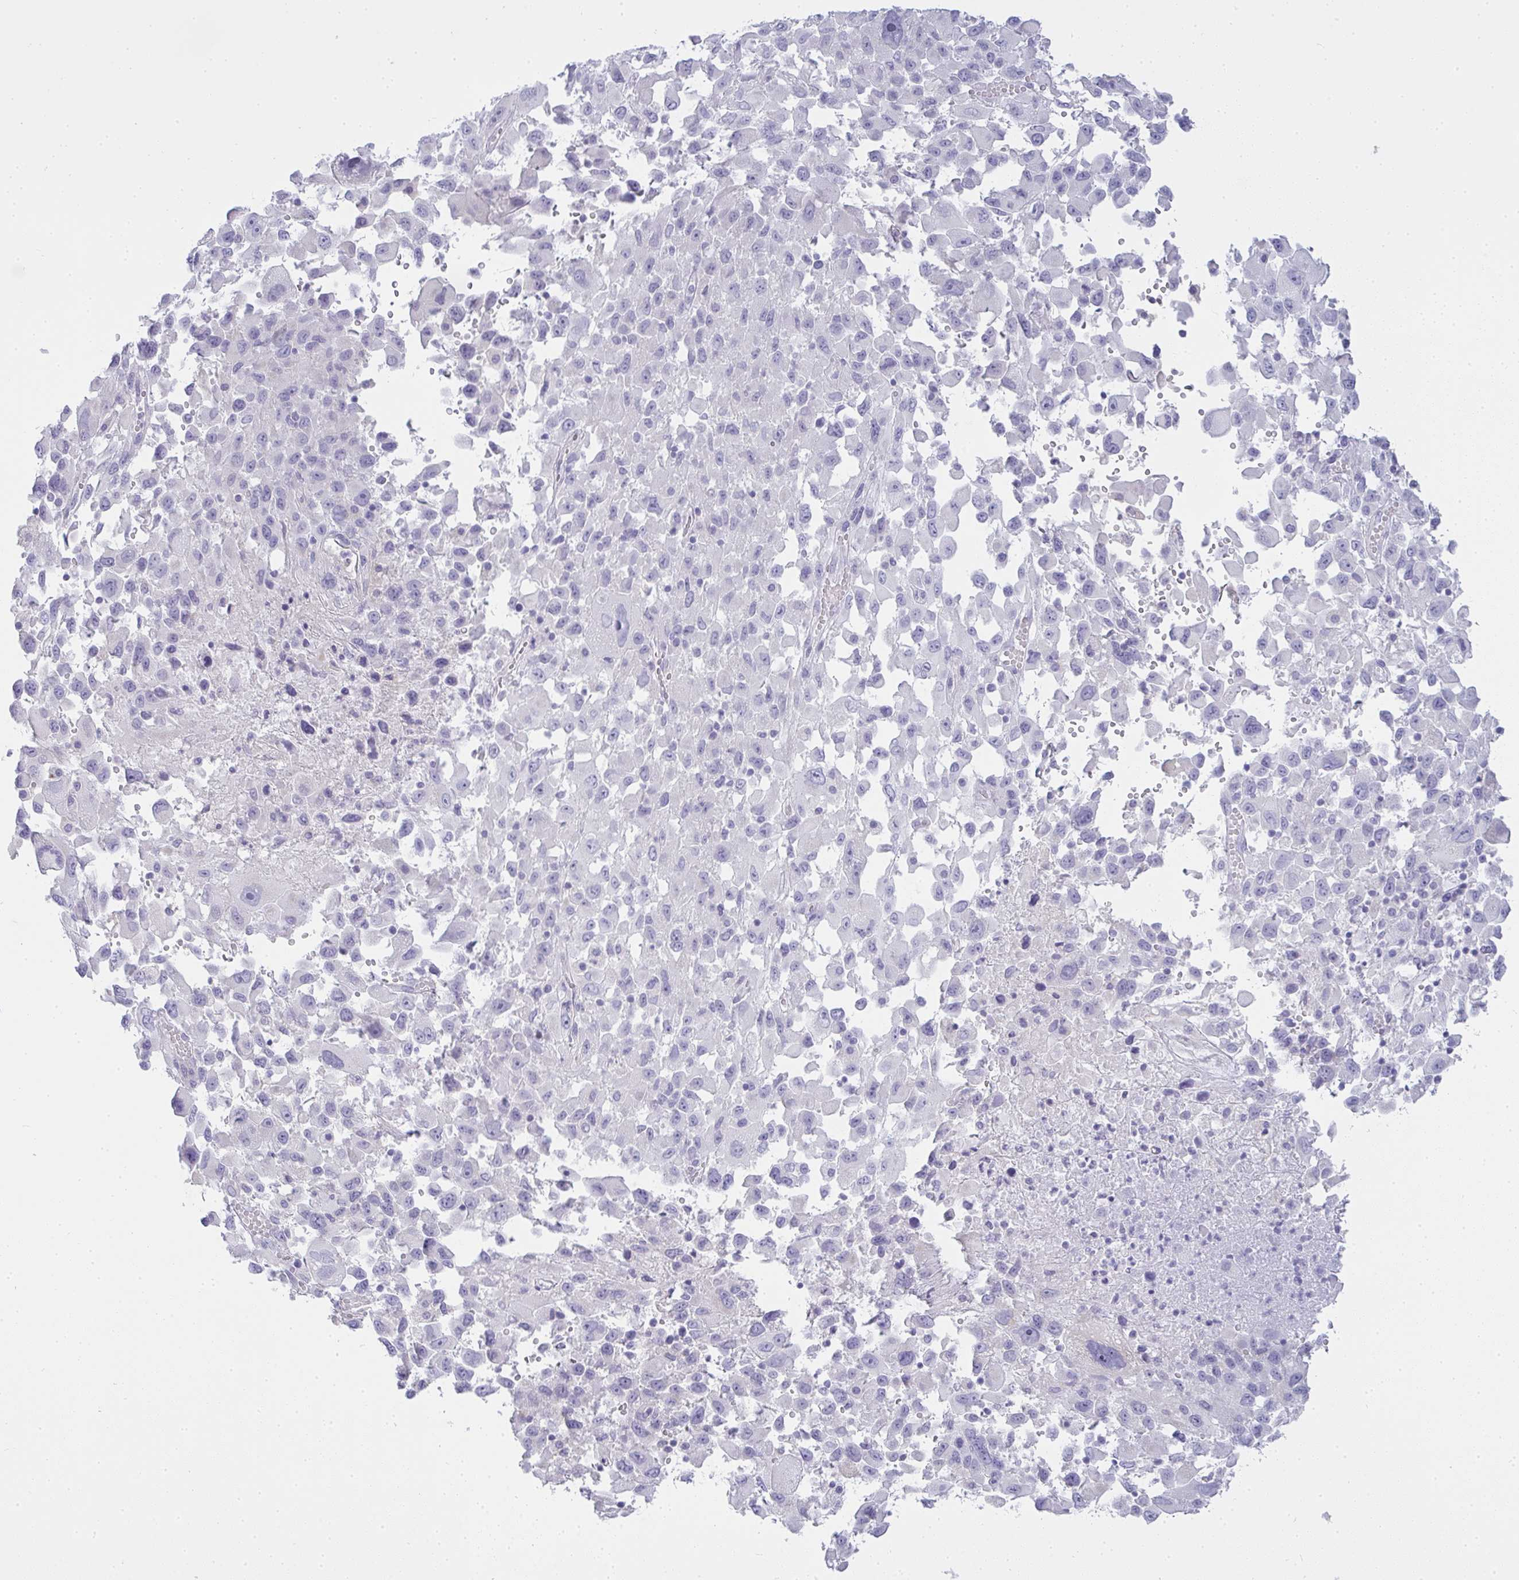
{"staining": {"intensity": "negative", "quantity": "none", "location": "none"}, "tissue": "melanoma", "cell_type": "Tumor cells", "image_type": "cancer", "snomed": [{"axis": "morphology", "description": "Malignant melanoma, Metastatic site"}, {"axis": "topography", "description": "Soft tissue"}], "caption": "IHC of human melanoma reveals no expression in tumor cells.", "gene": "GSDMB", "patient": {"sex": "male", "age": 50}}